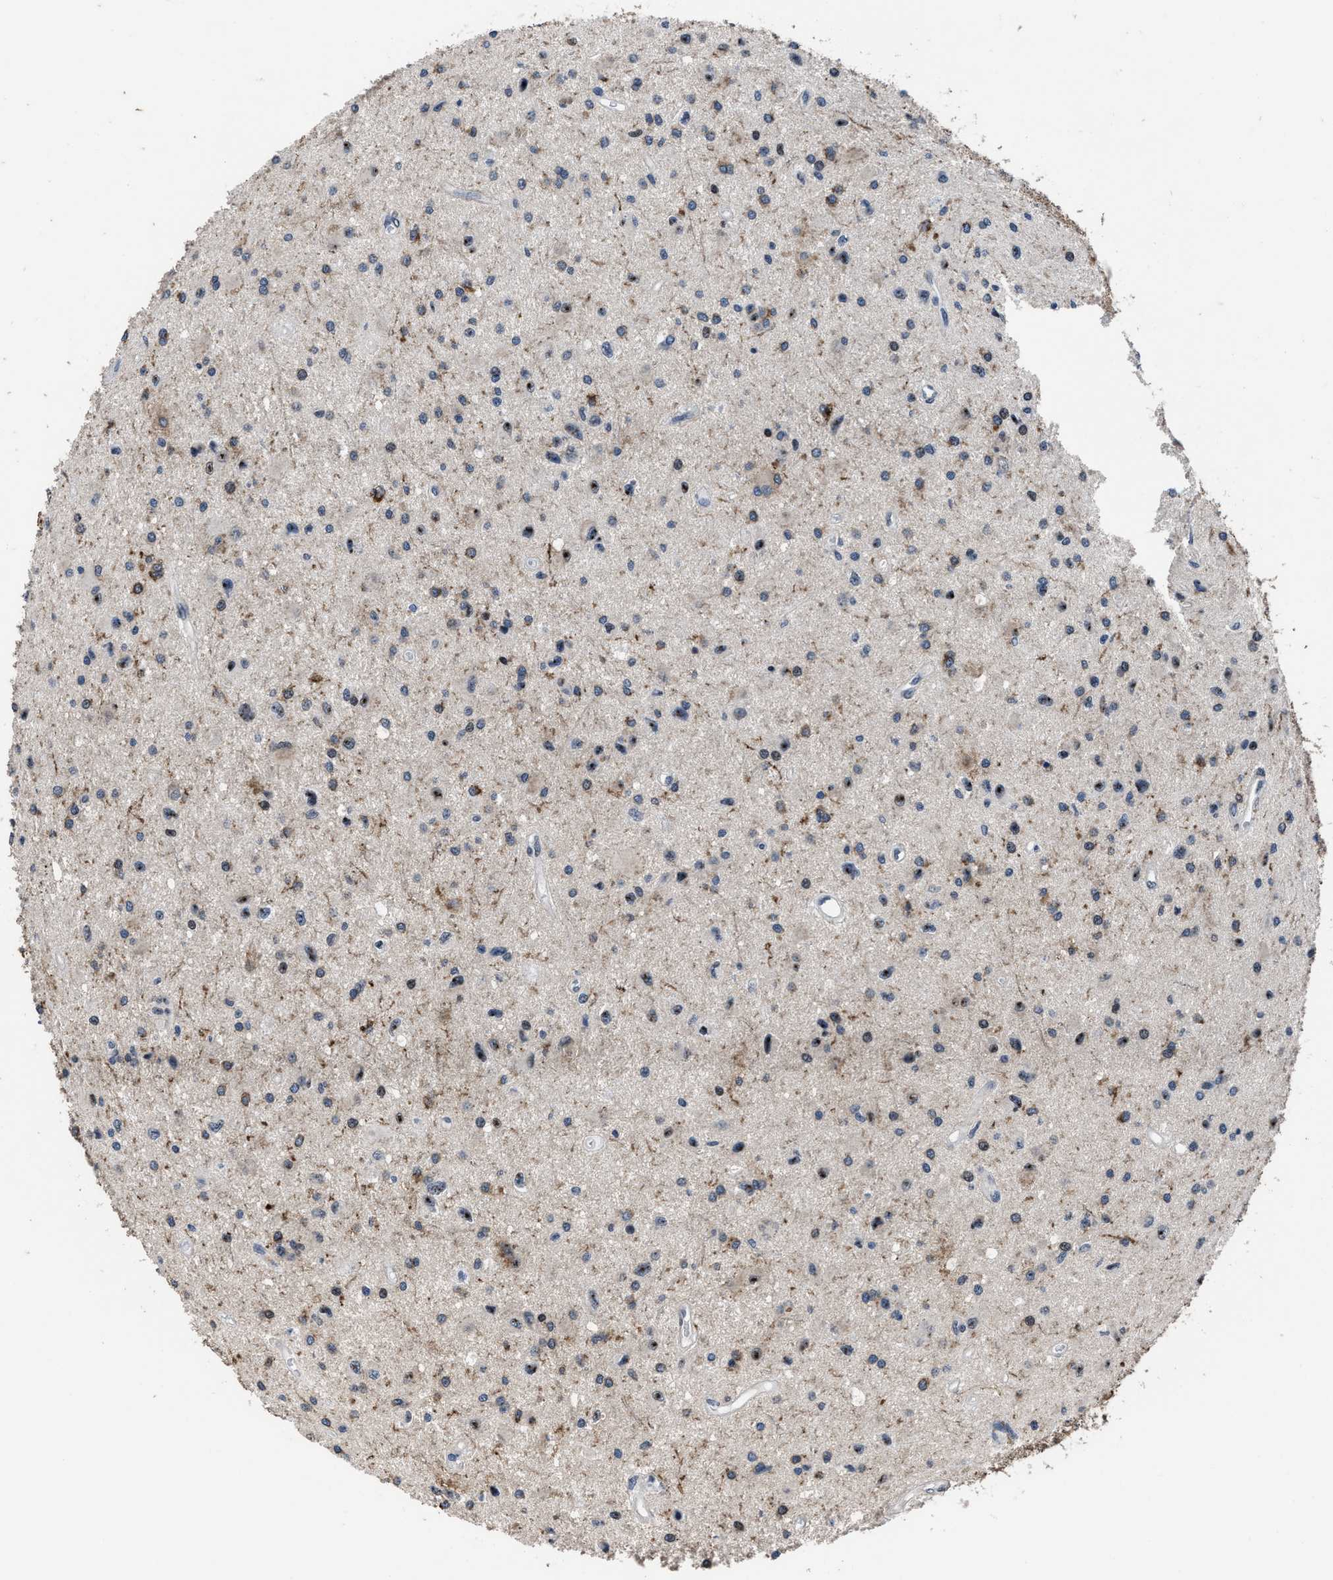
{"staining": {"intensity": "moderate", "quantity": "25%-75%", "location": "cytoplasmic/membranous"}, "tissue": "glioma", "cell_type": "Tumor cells", "image_type": "cancer", "snomed": [{"axis": "morphology", "description": "Glioma, malignant, Low grade"}, {"axis": "topography", "description": "Brain"}], "caption": "Immunohistochemical staining of human malignant low-grade glioma exhibits medium levels of moderate cytoplasmic/membranous protein positivity in approximately 25%-75% of tumor cells. The protein of interest is stained brown, and the nuclei are stained in blue (DAB IHC with brightfield microscopy, high magnification).", "gene": "MARCKSL1", "patient": {"sex": "male", "age": 58}}